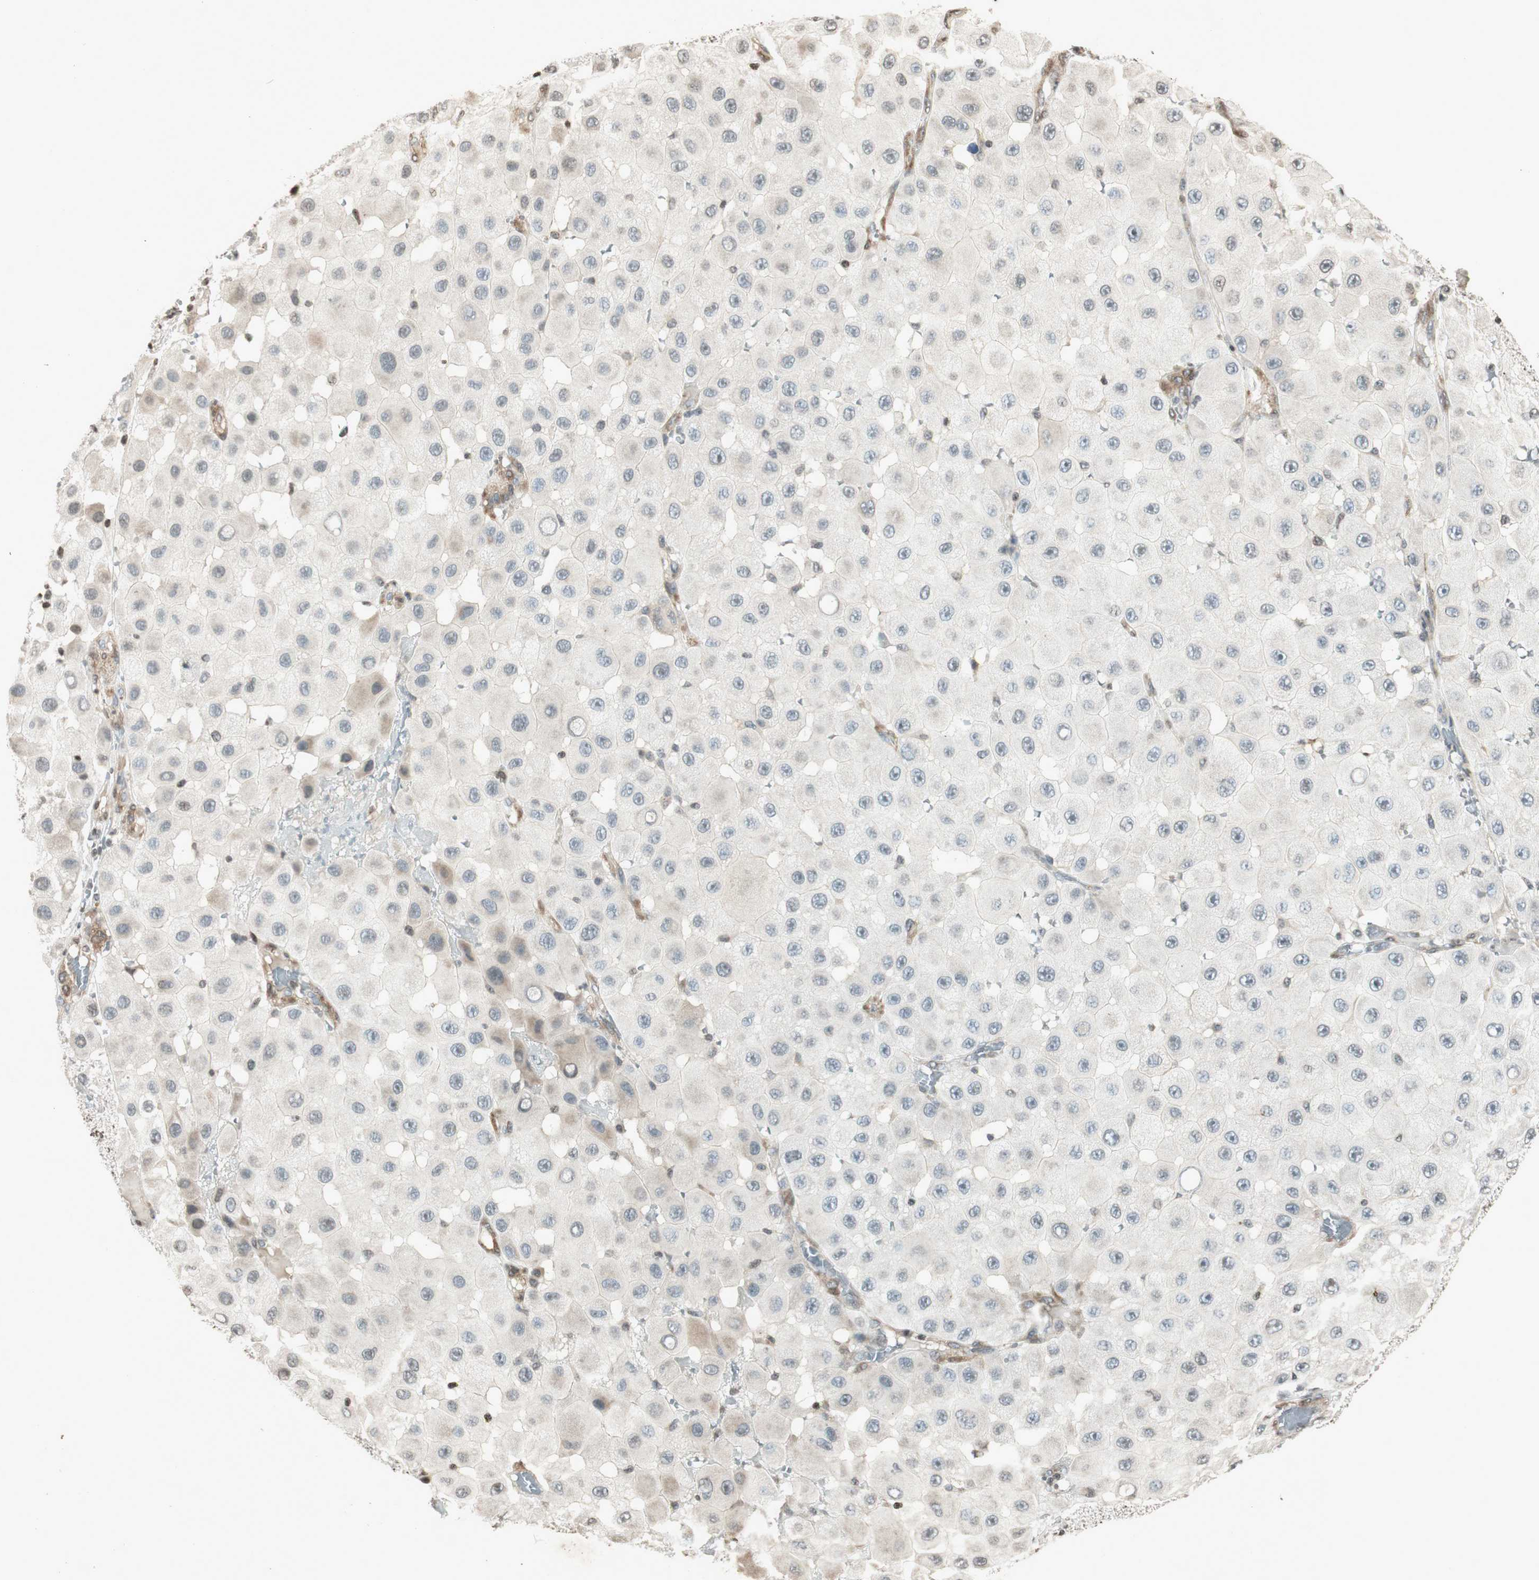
{"staining": {"intensity": "negative", "quantity": "none", "location": "none"}, "tissue": "melanoma", "cell_type": "Tumor cells", "image_type": "cancer", "snomed": [{"axis": "morphology", "description": "Malignant melanoma, NOS"}, {"axis": "topography", "description": "Skin"}], "caption": "Immunohistochemistry (IHC) histopathology image of human malignant melanoma stained for a protein (brown), which reveals no staining in tumor cells. Nuclei are stained in blue.", "gene": "PRKG1", "patient": {"sex": "female", "age": 81}}